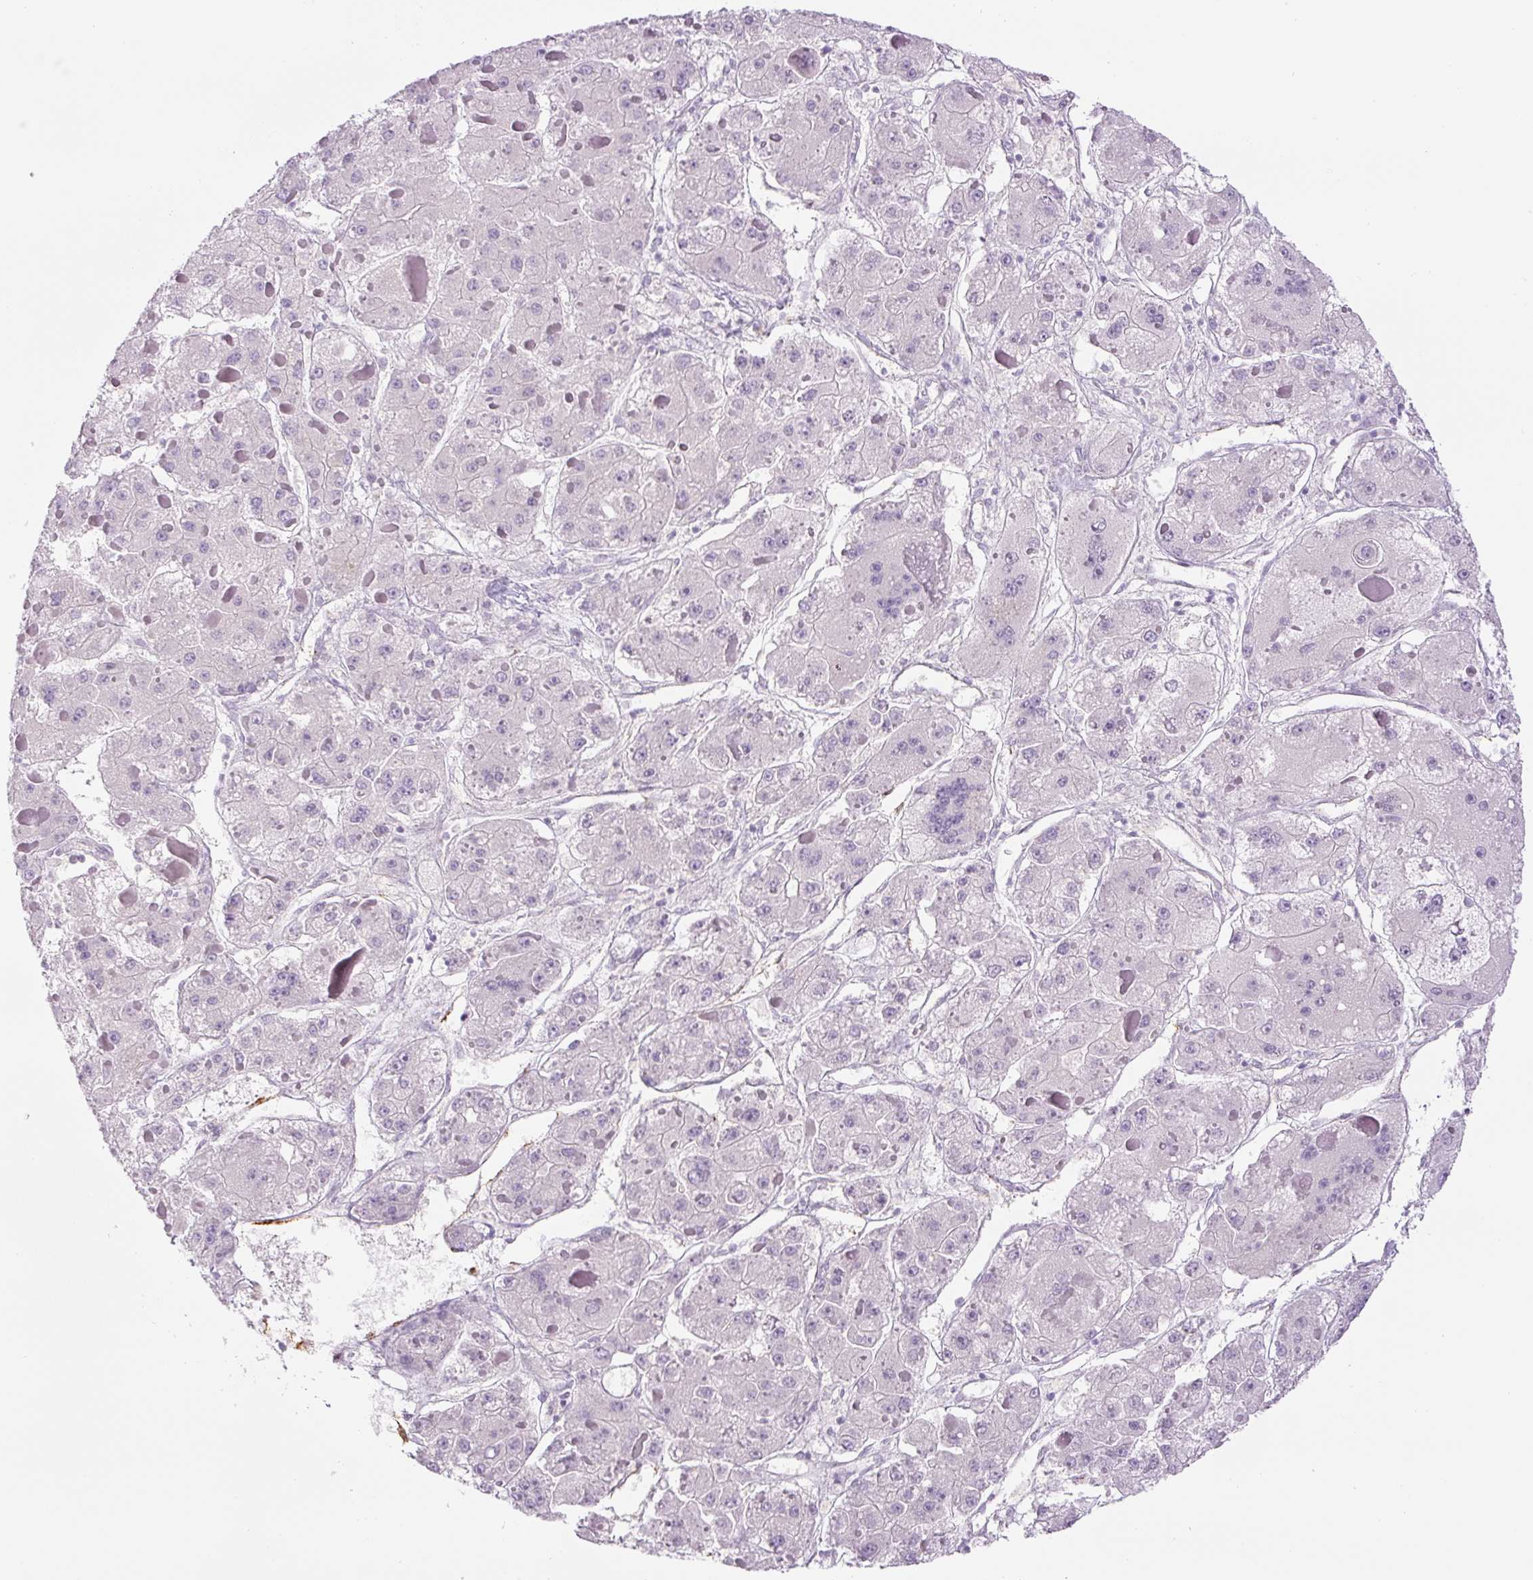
{"staining": {"intensity": "negative", "quantity": "none", "location": "none"}, "tissue": "liver cancer", "cell_type": "Tumor cells", "image_type": "cancer", "snomed": [{"axis": "morphology", "description": "Carcinoma, Hepatocellular, NOS"}, {"axis": "topography", "description": "Liver"}], "caption": "Immunohistochemistry micrograph of neoplastic tissue: human liver cancer (hepatocellular carcinoma) stained with DAB demonstrates no significant protein positivity in tumor cells. The staining is performed using DAB (3,3'-diaminobenzidine) brown chromogen with nuclei counter-stained in using hematoxylin.", "gene": "RSPO4", "patient": {"sex": "female", "age": 73}}